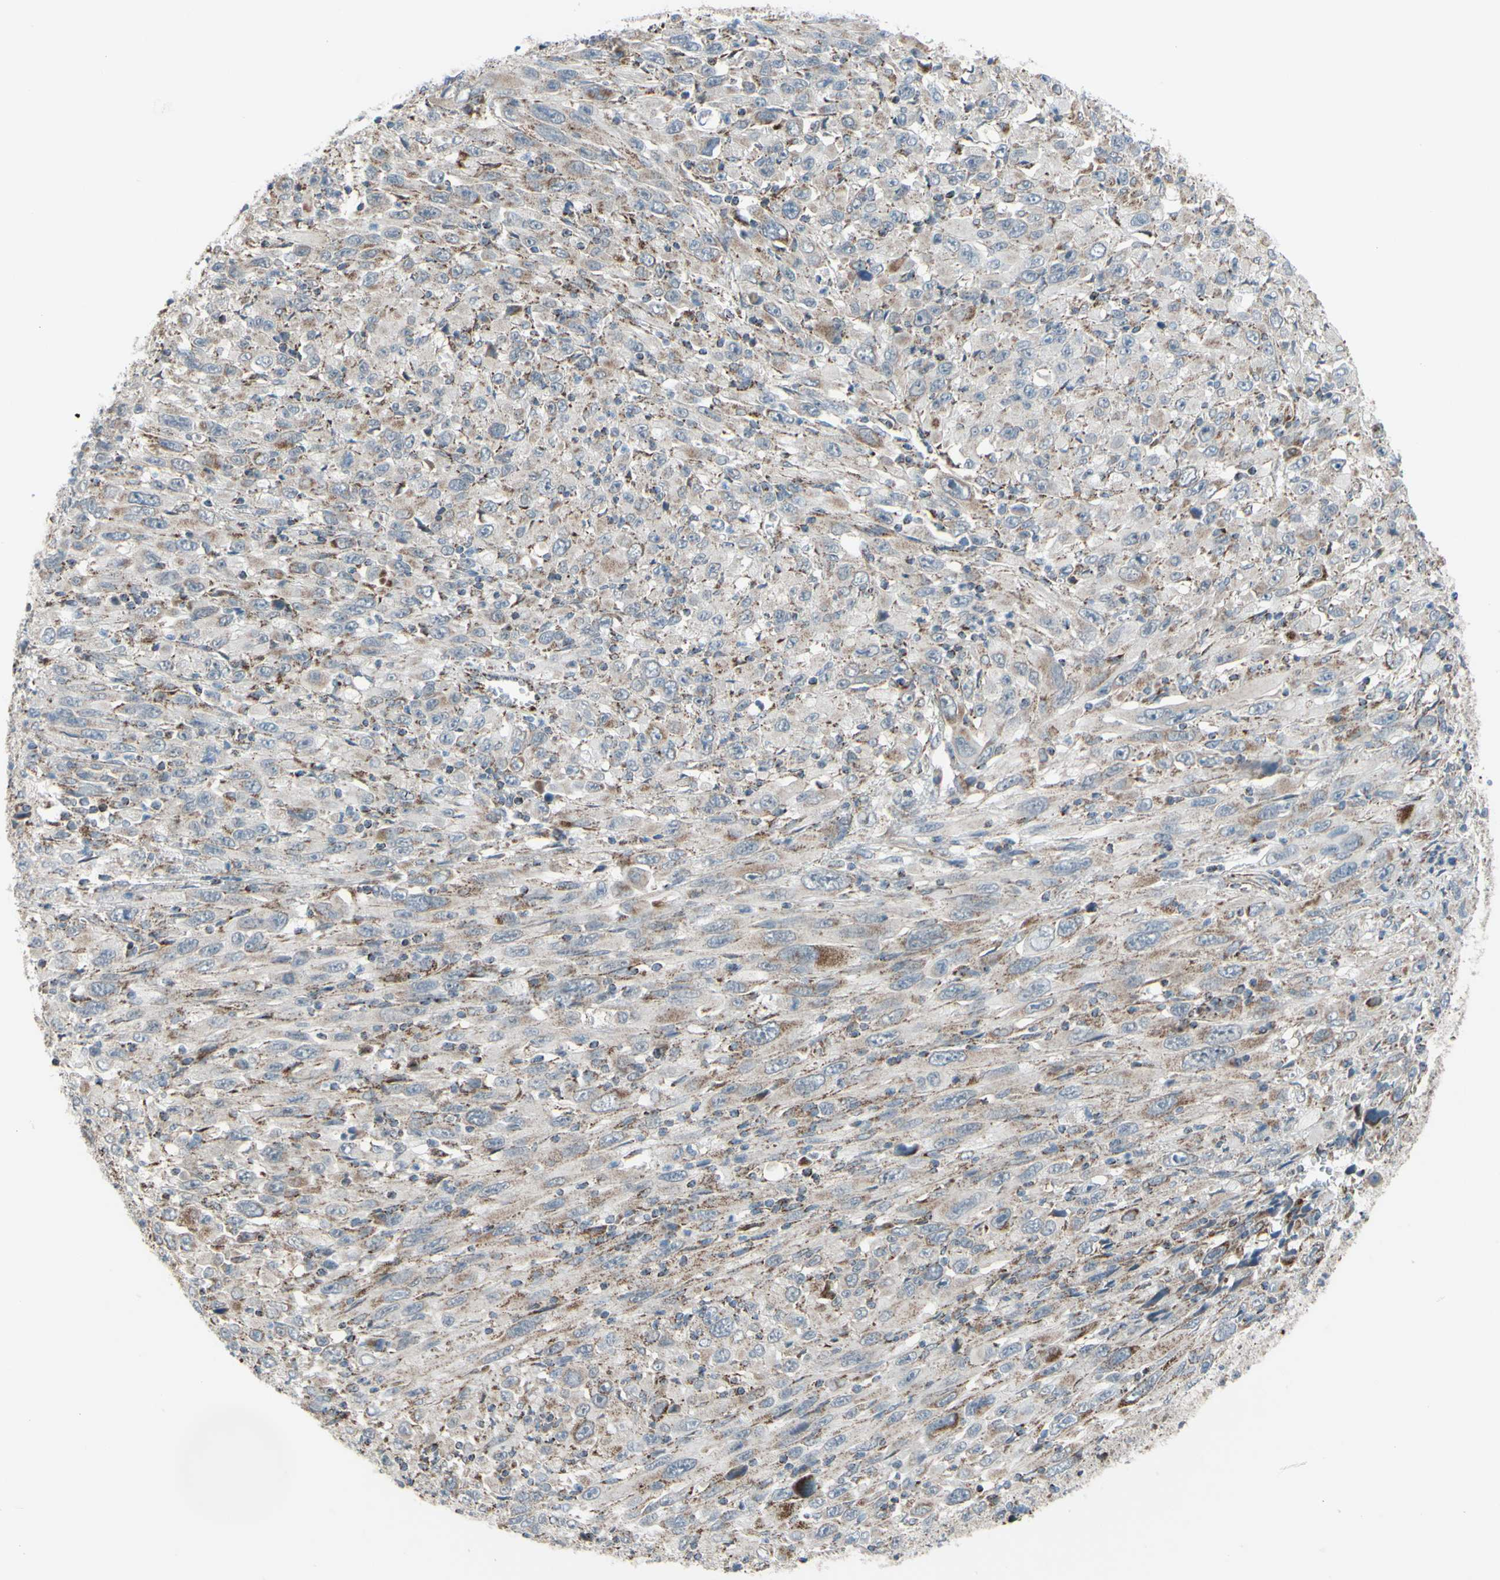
{"staining": {"intensity": "weak", "quantity": "25%-75%", "location": "cytoplasmic/membranous"}, "tissue": "melanoma", "cell_type": "Tumor cells", "image_type": "cancer", "snomed": [{"axis": "morphology", "description": "Malignant melanoma, Metastatic site"}, {"axis": "topography", "description": "Skin"}], "caption": "Protein analysis of malignant melanoma (metastatic site) tissue reveals weak cytoplasmic/membranous positivity in approximately 25%-75% of tumor cells. The staining is performed using DAB brown chromogen to label protein expression. The nuclei are counter-stained blue using hematoxylin.", "gene": "GLT8D1", "patient": {"sex": "female", "age": 56}}